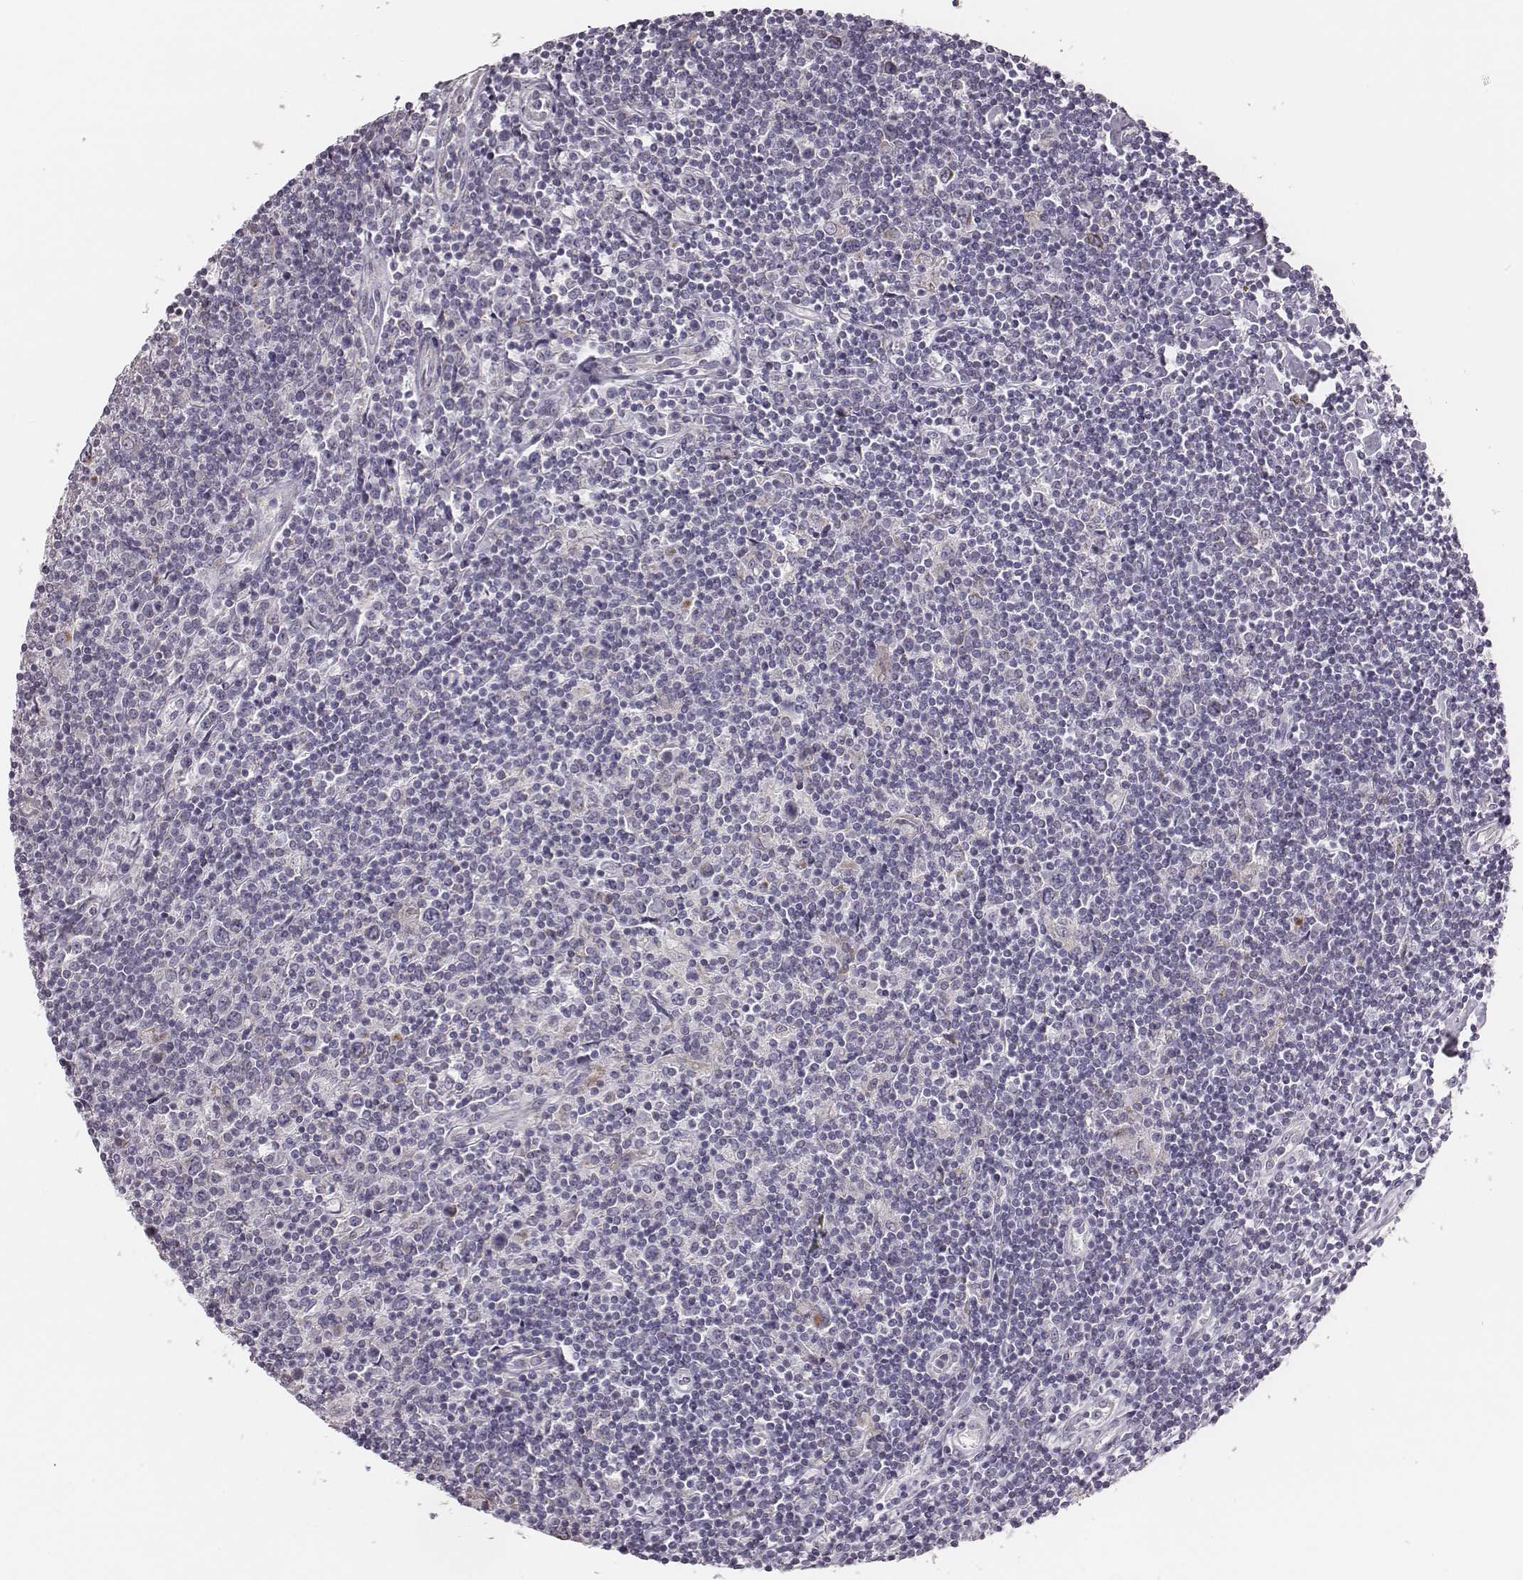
{"staining": {"intensity": "negative", "quantity": "none", "location": "none"}, "tissue": "lymphoma", "cell_type": "Tumor cells", "image_type": "cancer", "snomed": [{"axis": "morphology", "description": "Hodgkin's disease, NOS"}, {"axis": "topography", "description": "Lymph node"}], "caption": "An IHC histopathology image of lymphoma is shown. There is no staining in tumor cells of lymphoma.", "gene": "UBL4B", "patient": {"sex": "male", "age": 40}}